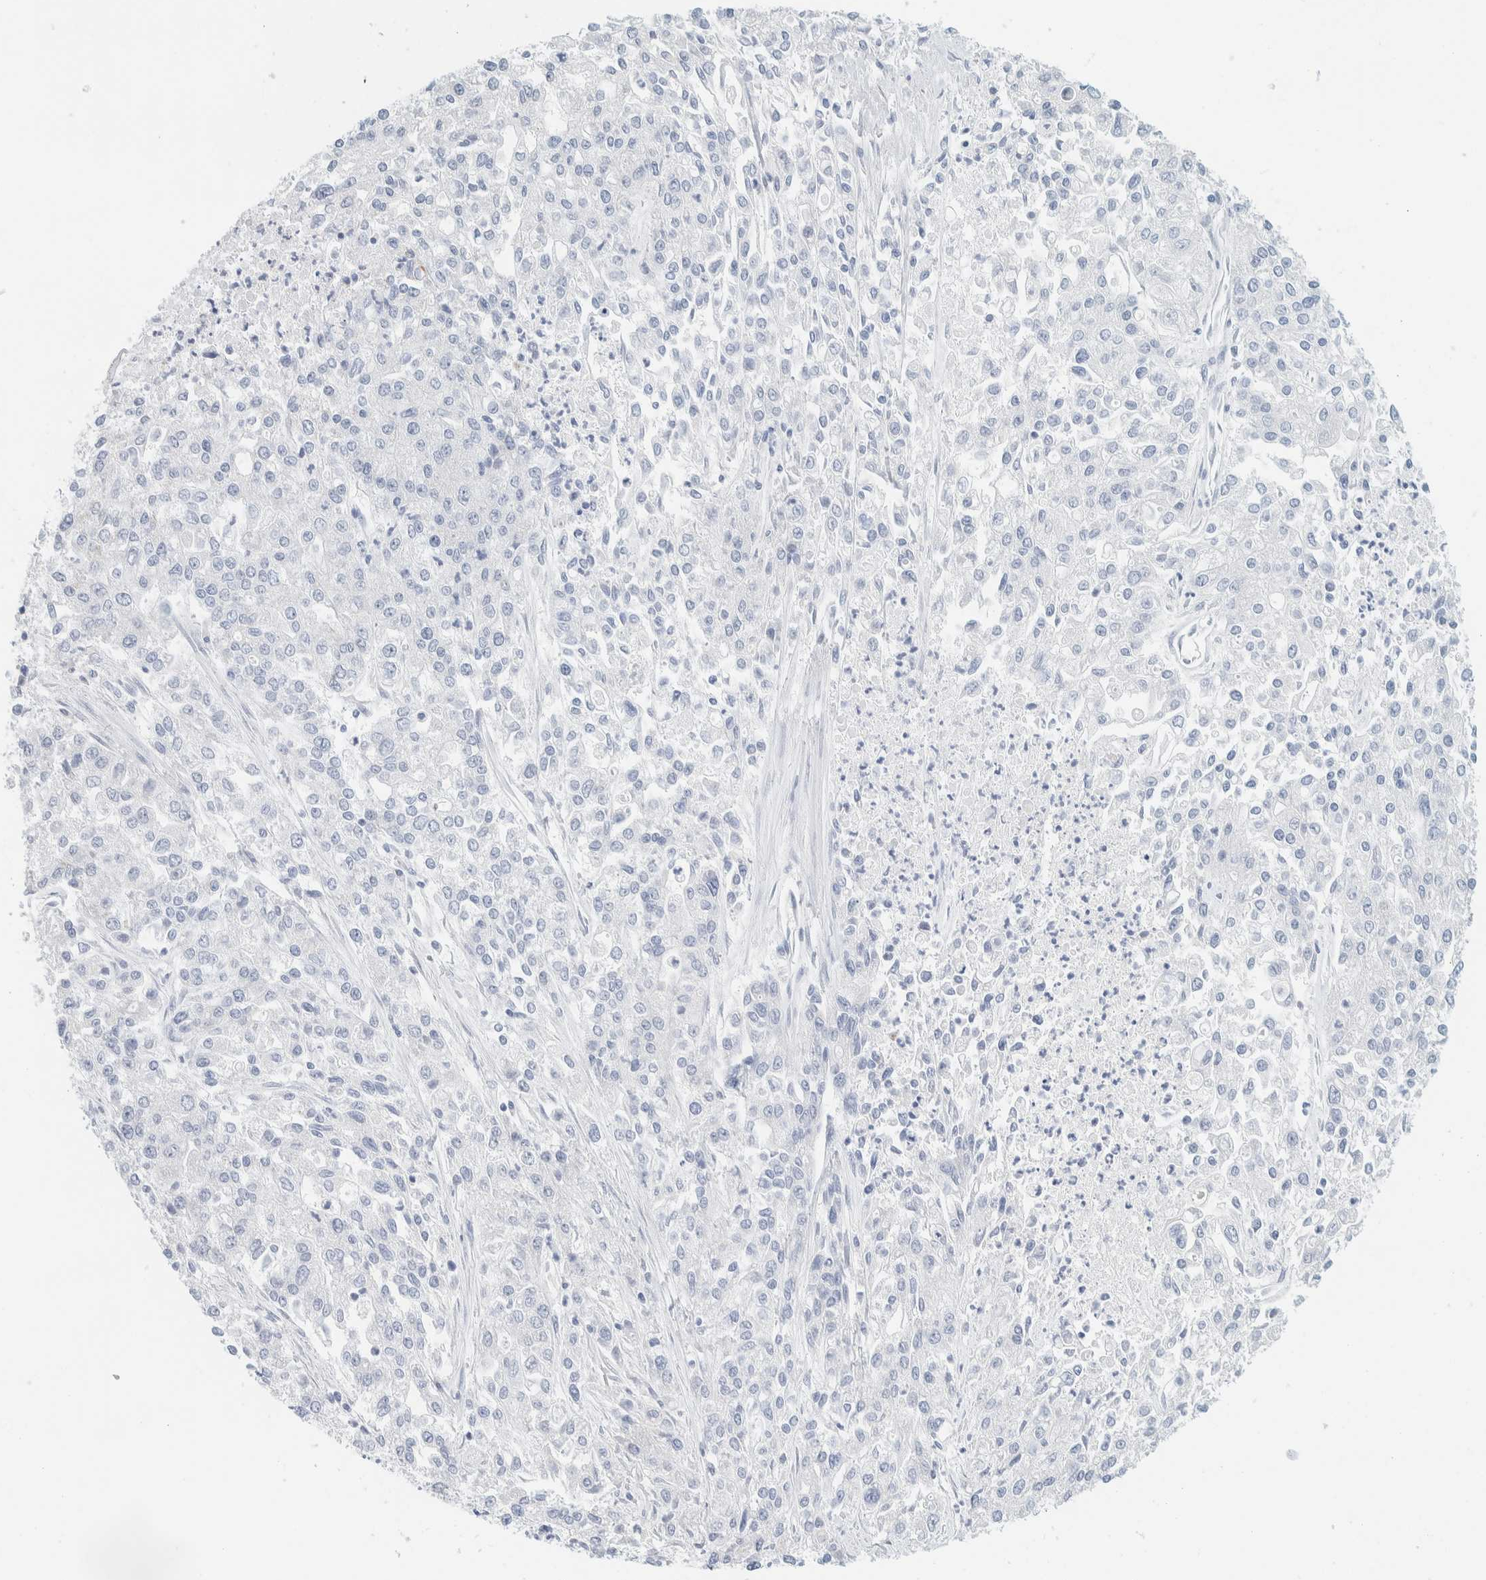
{"staining": {"intensity": "negative", "quantity": "none", "location": "none"}, "tissue": "endometrial cancer", "cell_type": "Tumor cells", "image_type": "cancer", "snomed": [{"axis": "morphology", "description": "Adenocarcinoma, NOS"}, {"axis": "topography", "description": "Endometrium"}], "caption": "This is a histopathology image of immunohistochemistry staining of endometrial cancer (adenocarcinoma), which shows no positivity in tumor cells.", "gene": "SPNS3", "patient": {"sex": "female", "age": 49}}